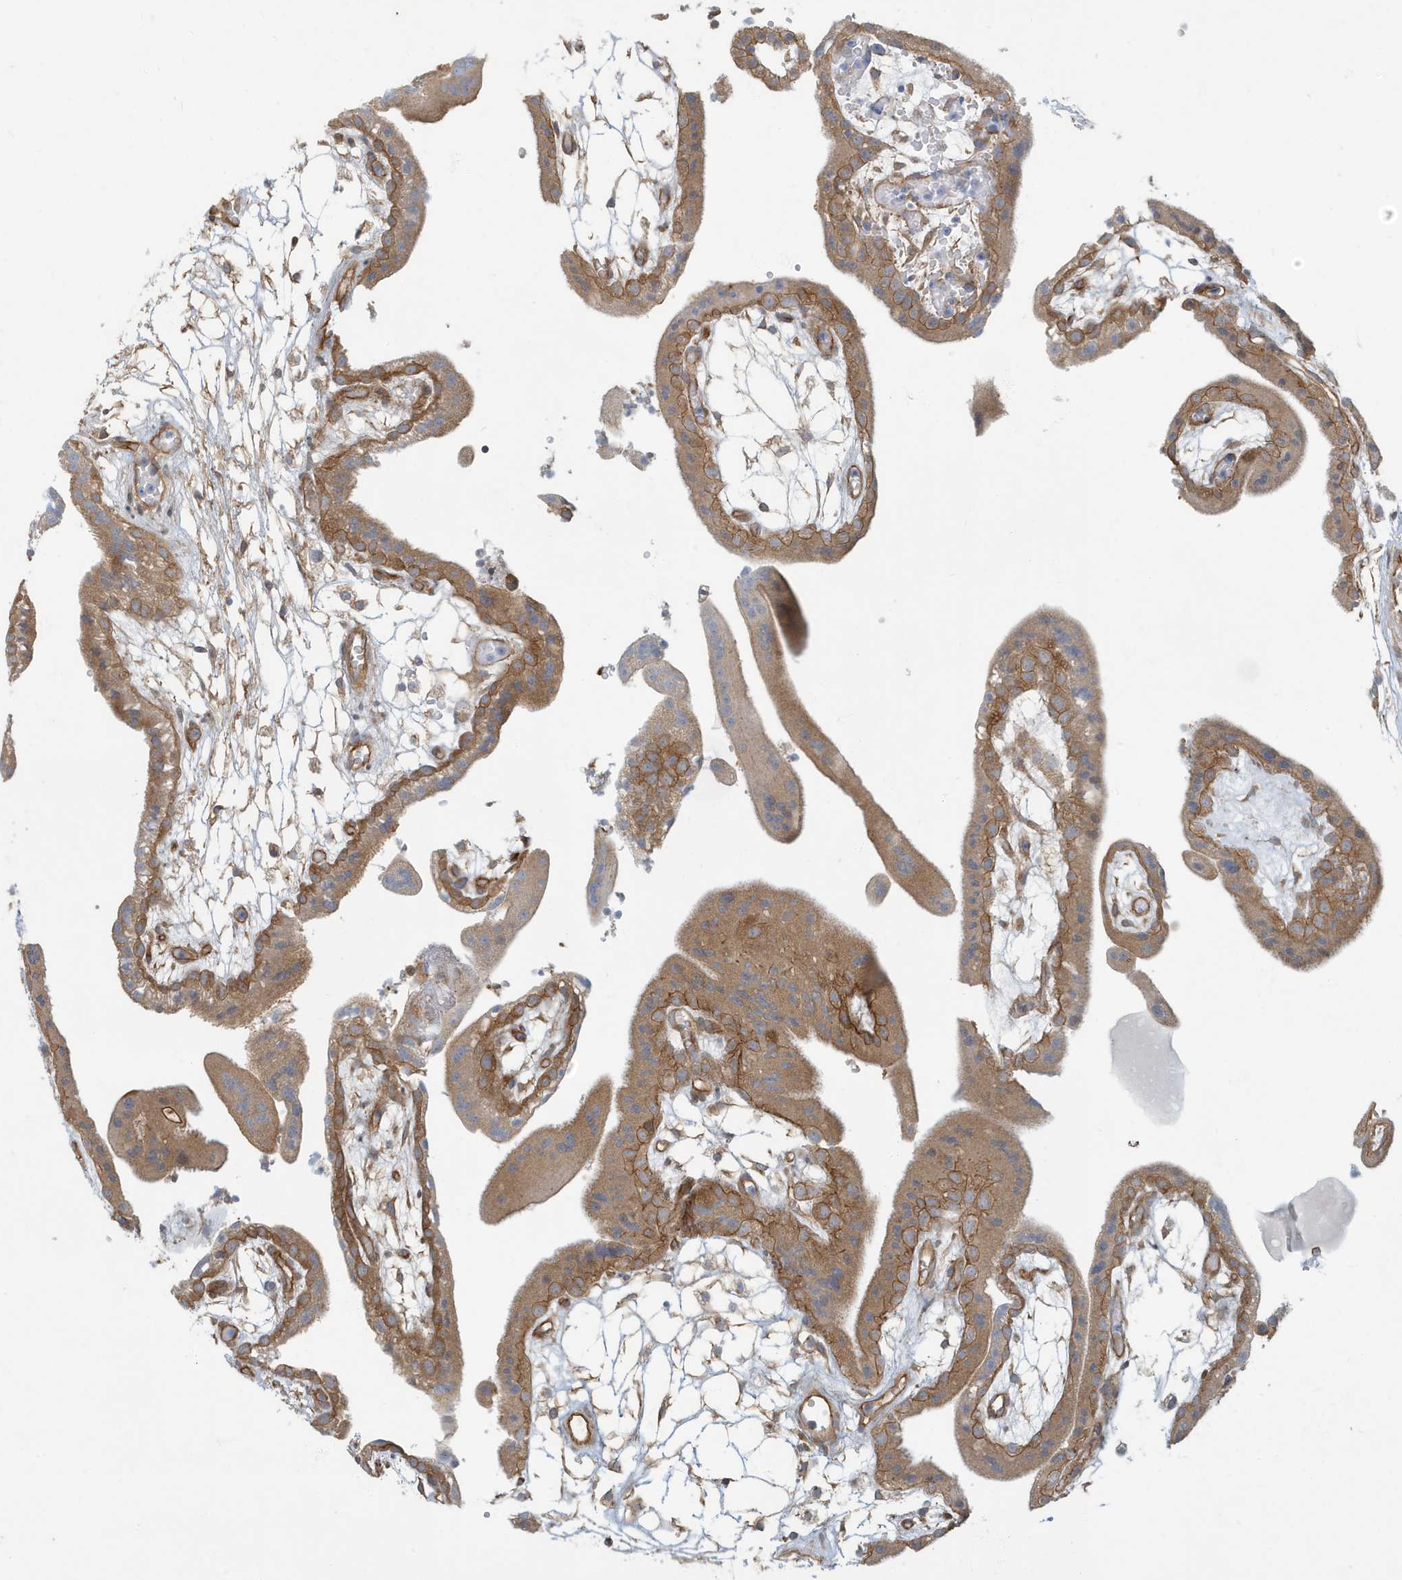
{"staining": {"intensity": "moderate", "quantity": ">75%", "location": "cytoplasmic/membranous"}, "tissue": "placenta", "cell_type": "Decidual cells", "image_type": "normal", "snomed": [{"axis": "morphology", "description": "Normal tissue, NOS"}, {"axis": "topography", "description": "Placenta"}], "caption": "Placenta stained with DAB (3,3'-diaminobenzidine) immunohistochemistry reveals medium levels of moderate cytoplasmic/membranous positivity in about >75% of decidual cells. Nuclei are stained in blue.", "gene": "ATP23", "patient": {"sex": "female", "age": 18}}